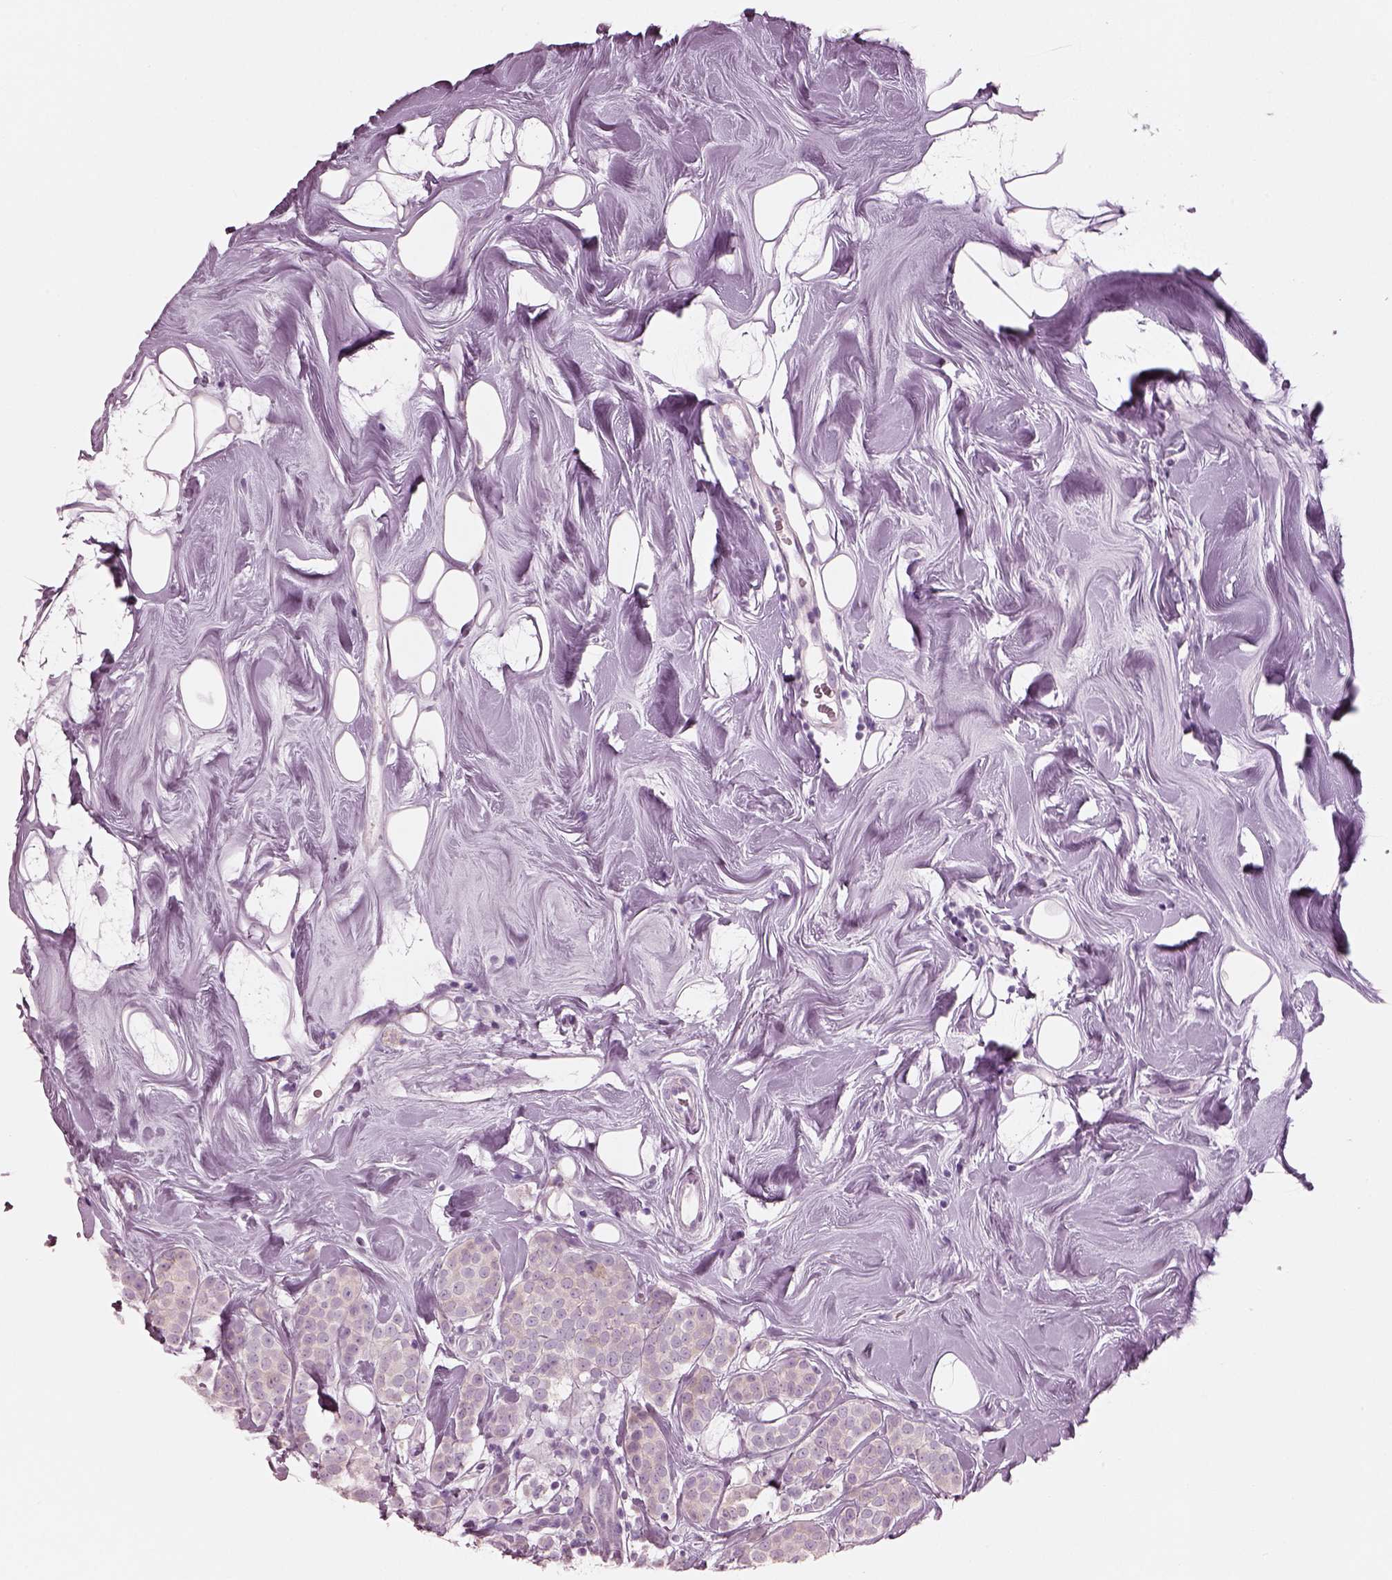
{"staining": {"intensity": "negative", "quantity": "none", "location": "none"}, "tissue": "breast cancer", "cell_type": "Tumor cells", "image_type": "cancer", "snomed": [{"axis": "morphology", "description": "Lobular carcinoma"}, {"axis": "topography", "description": "Breast"}], "caption": "IHC image of human breast lobular carcinoma stained for a protein (brown), which displays no expression in tumor cells.", "gene": "SLC27A2", "patient": {"sex": "female", "age": 49}}